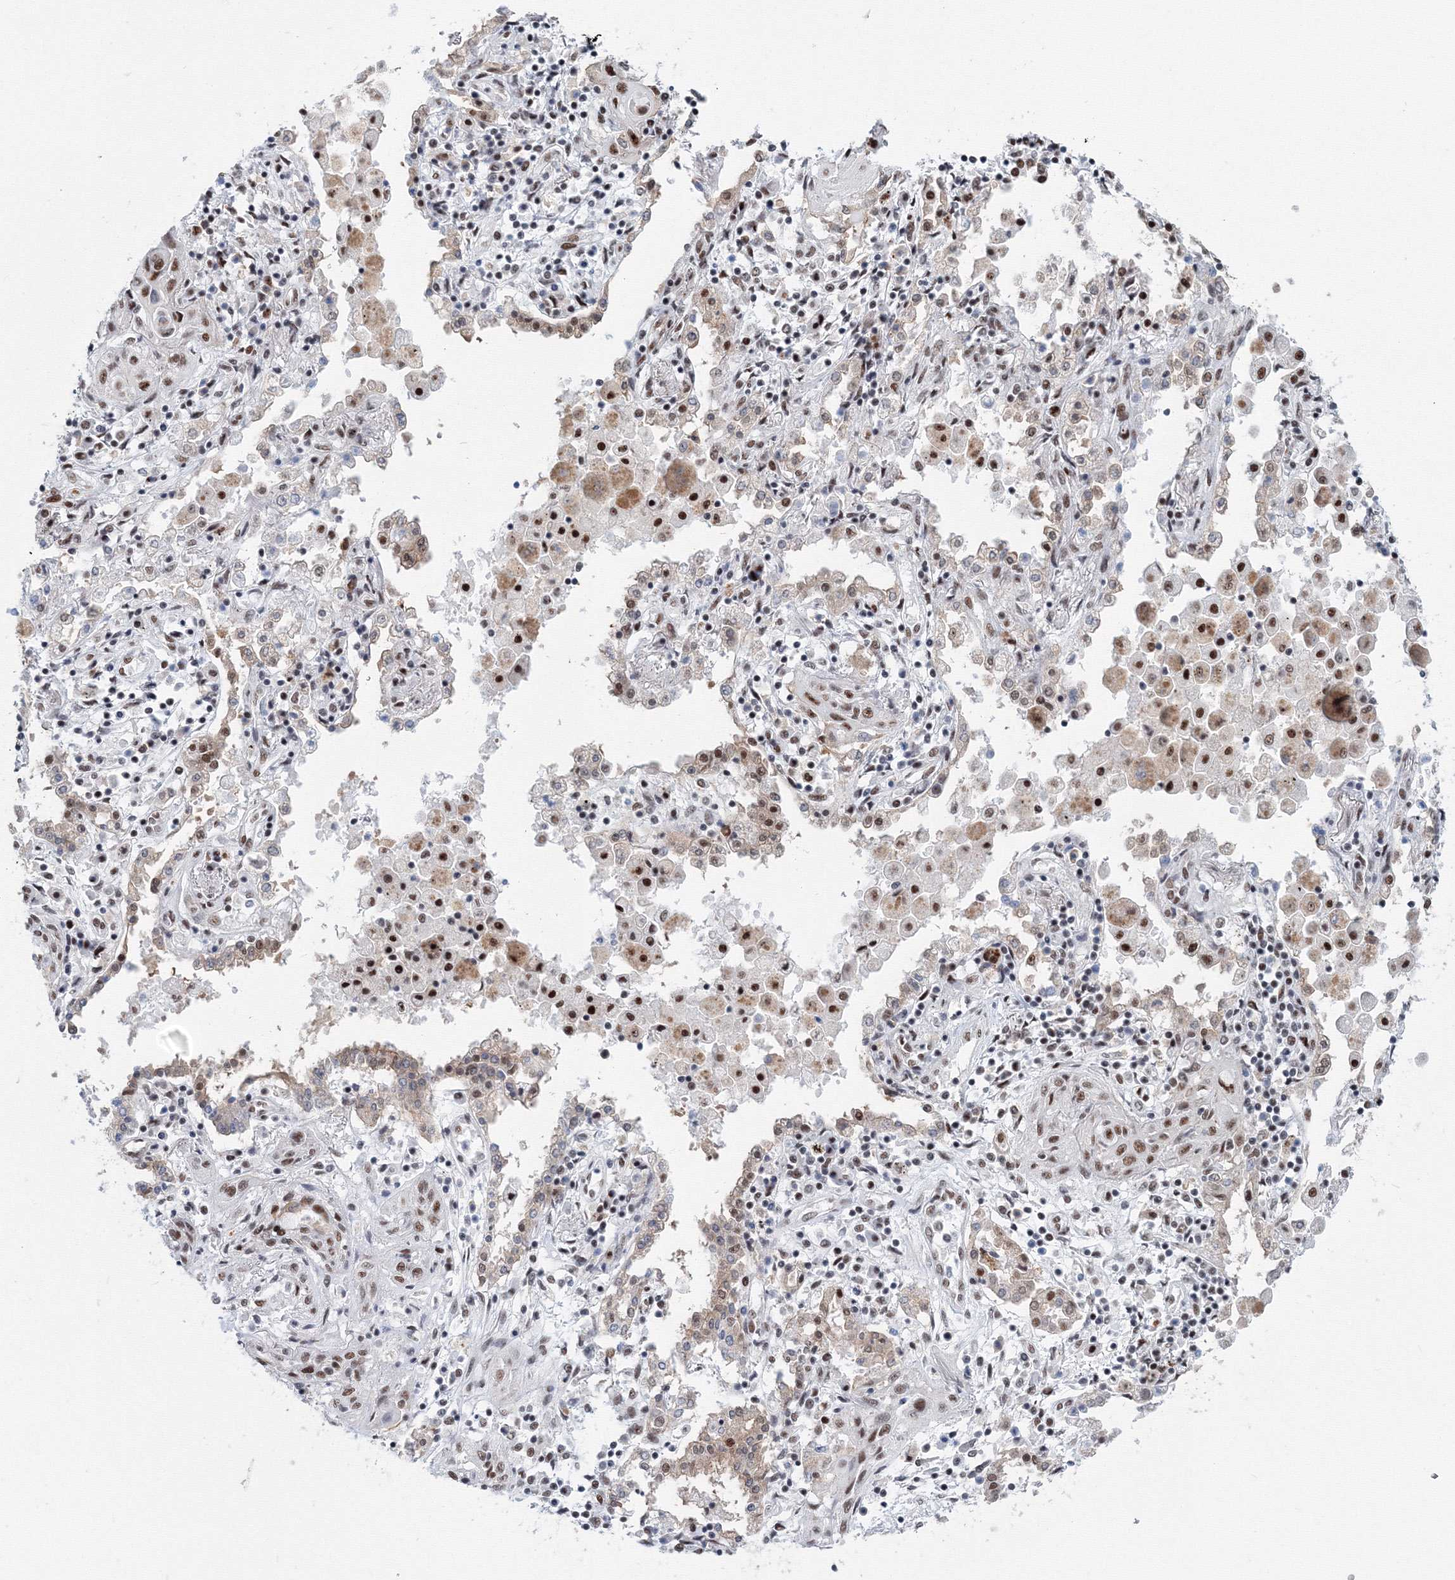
{"staining": {"intensity": "moderate", "quantity": ">75%", "location": "nuclear"}, "tissue": "lung cancer", "cell_type": "Tumor cells", "image_type": "cancer", "snomed": [{"axis": "morphology", "description": "Squamous cell carcinoma, NOS"}, {"axis": "topography", "description": "Lung"}], "caption": "About >75% of tumor cells in squamous cell carcinoma (lung) show moderate nuclear protein expression as visualized by brown immunohistochemical staining.", "gene": "SF3B6", "patient": {"sex": "female", "age": 47}}